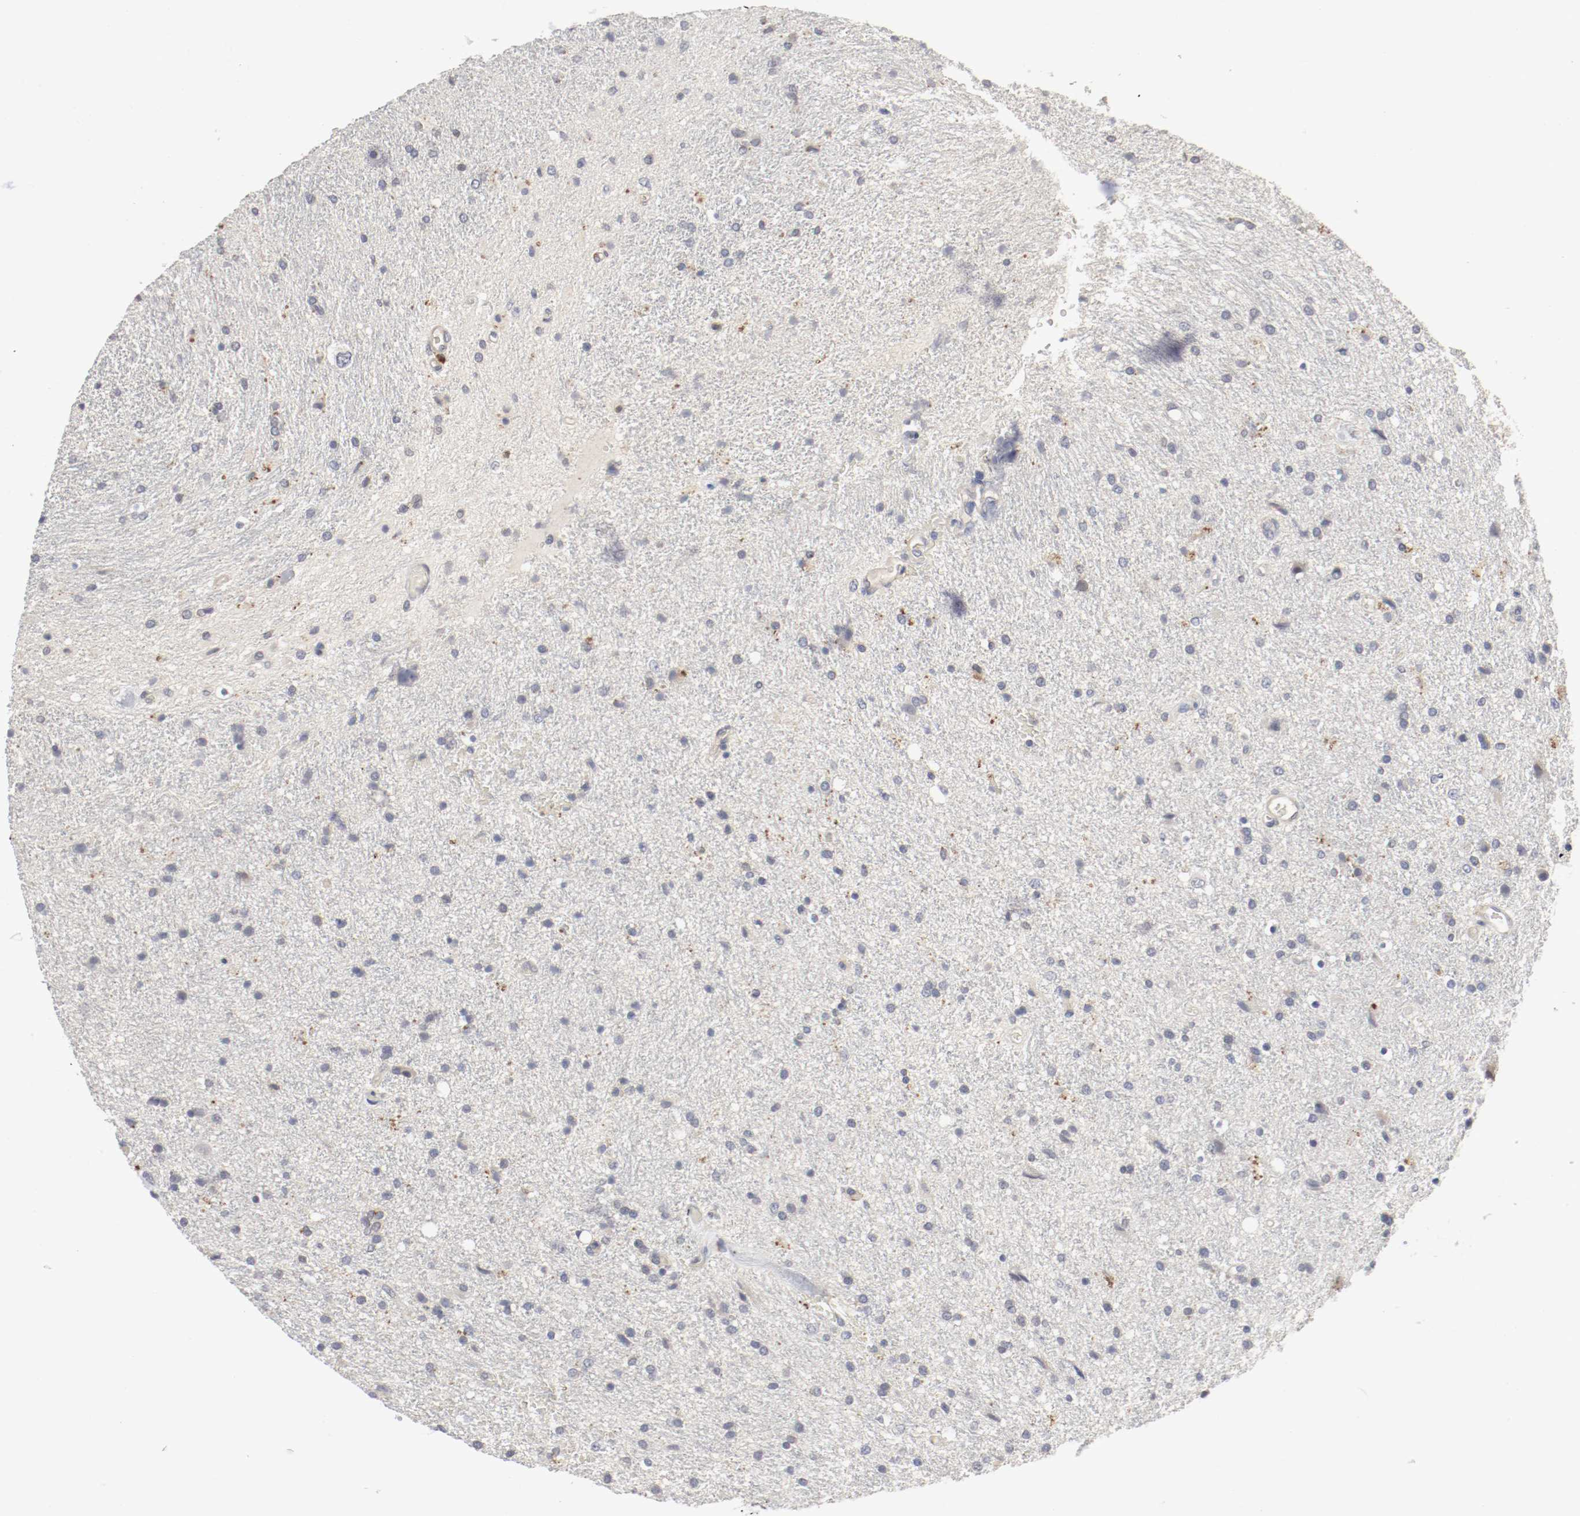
{"staining": {"intensity": "weak", "quantity": "25%-75%", "location": "cytoplasmic/membranous"}, "tissue": "glioma", "cell_type": "Tumor cells", "image_type": "cancer", "snomed": [{"axis": "morphology", "description": "Normal tissue, NOS"}, {"axis": "morphology", "description": "Glioma, malignant, High grade"}, {"axis": "topography", "description": "Cerebral cortex"}], "caption": "This is an image of IHC staining of glioma, which shows weak staining in the cytoplasmic/membranous of tumor cells.", "gene": "REN", "patient": {"sex": "male", "age": 56}}